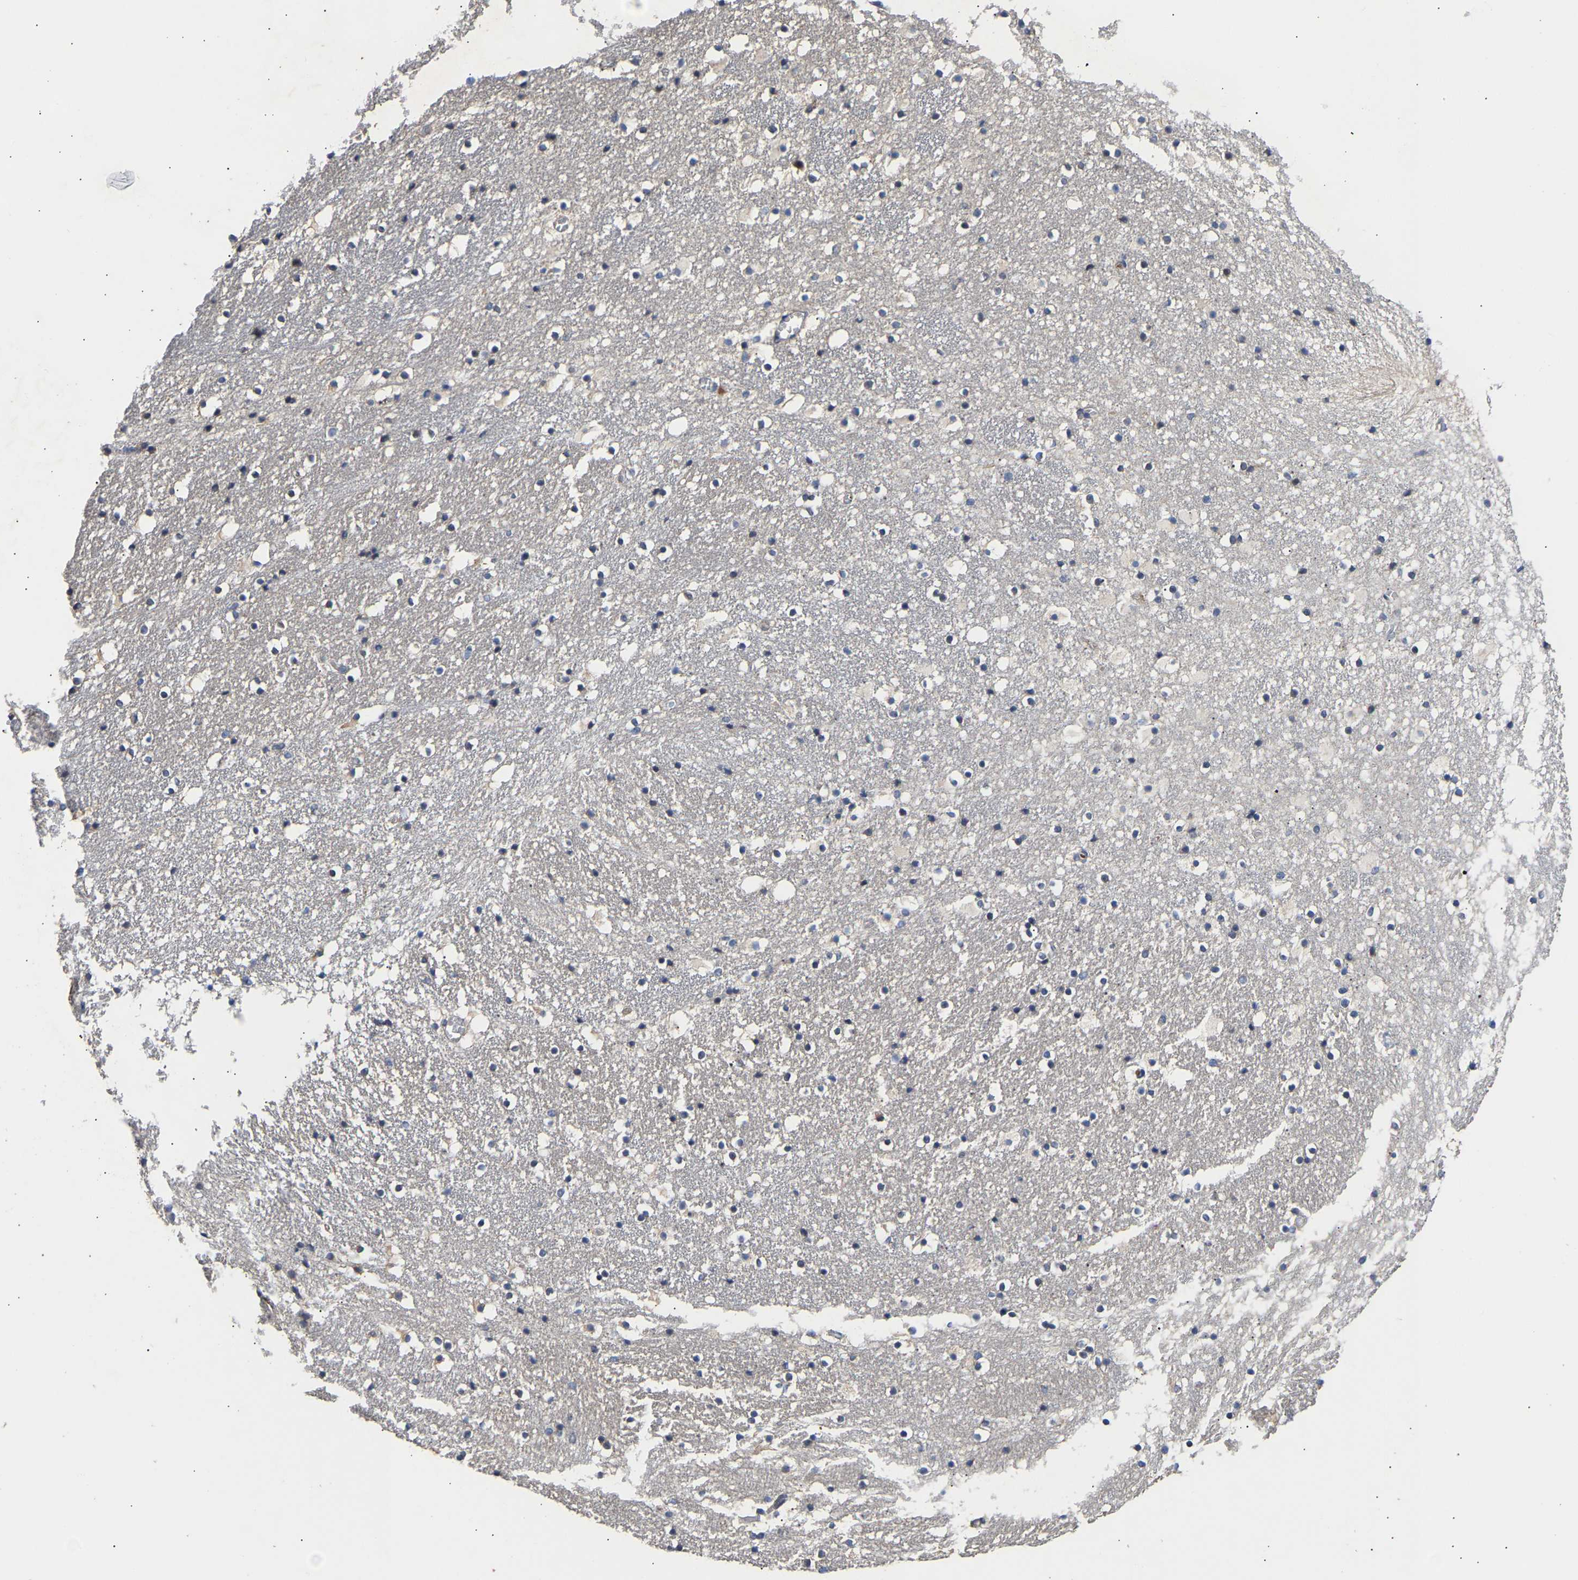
{"staining": {"intensity": "weak", "quantity": "<25%", "location": "cytoplasmic/membranous"}, "tissue": "caudate", "cell_type": "Glial cells", "image_type": "normal", "snomed": [{"axis": "morphology", "description": "Normal tissue, NOS"}, {"axis": "topography", "description": "Lateral ventricle wall"}], "caption": "High power microscopy micrograph of an immunohistochemistry image of benign caudate, revealing no significant expression in glial cells.", "gene": "KASH5", "patient": {"sex": "male", "age": 45}}